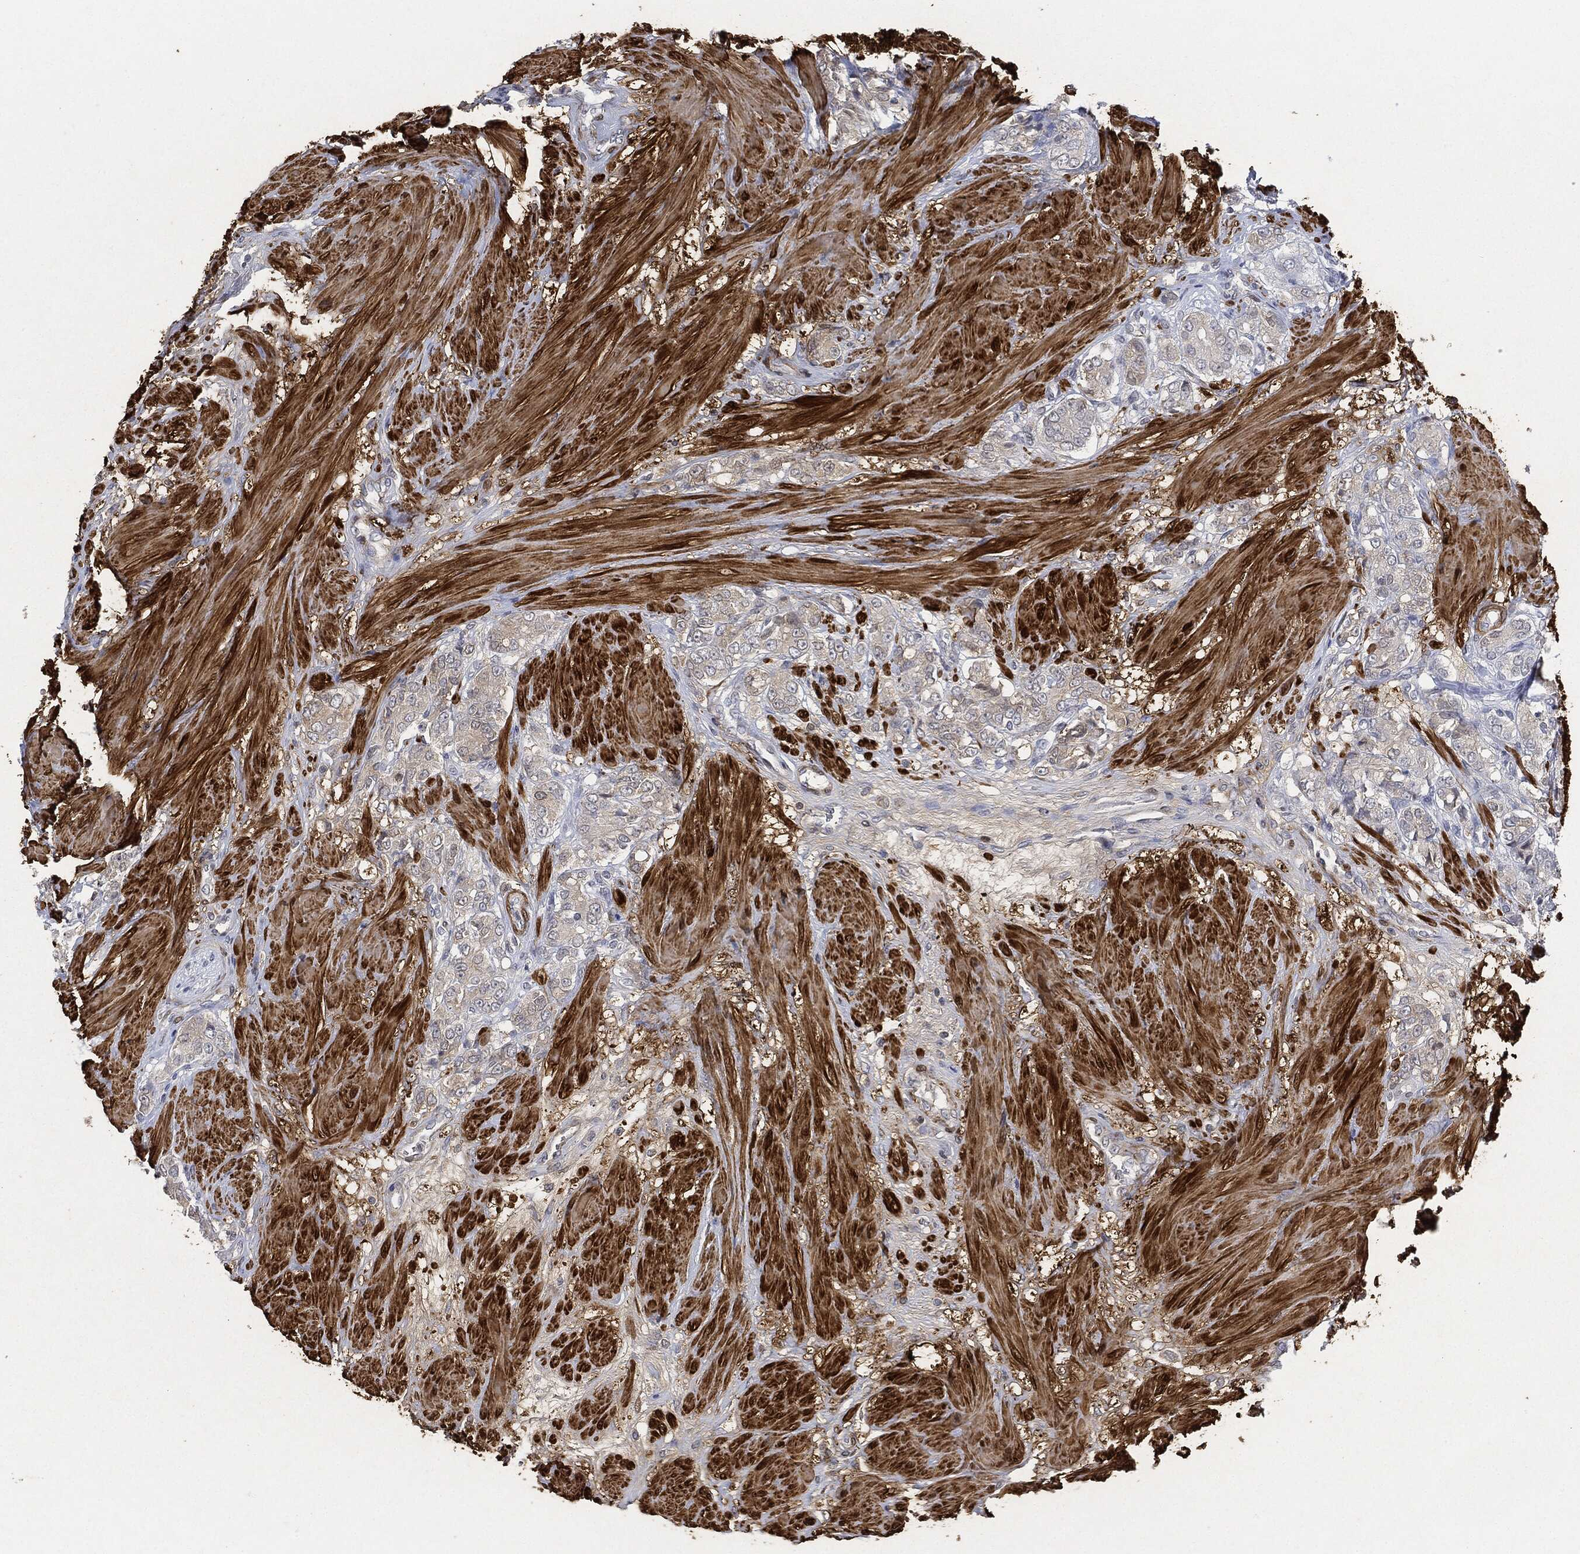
{"staining": {"intensity": "negative", "quantity": "none", "location": "none"}, "tissue": "prostate cancer", "cell_type": "Tumor cells", "image_type": "cancer", "snomed": [{"axis": "morphology", "description": "Adenocarcinoma, NOS"}, {"axis": "topography", "description": "Prostate and seminal vesicle, NOS"}, {"axis": "topography", "description": "Prostate"}], "caption": "The image exhibits no significant positivity in tumor cells of adenocarcinoma (prostate).", "gene": "TAGLN", "patient": {"sex": "male", "age": 67}}